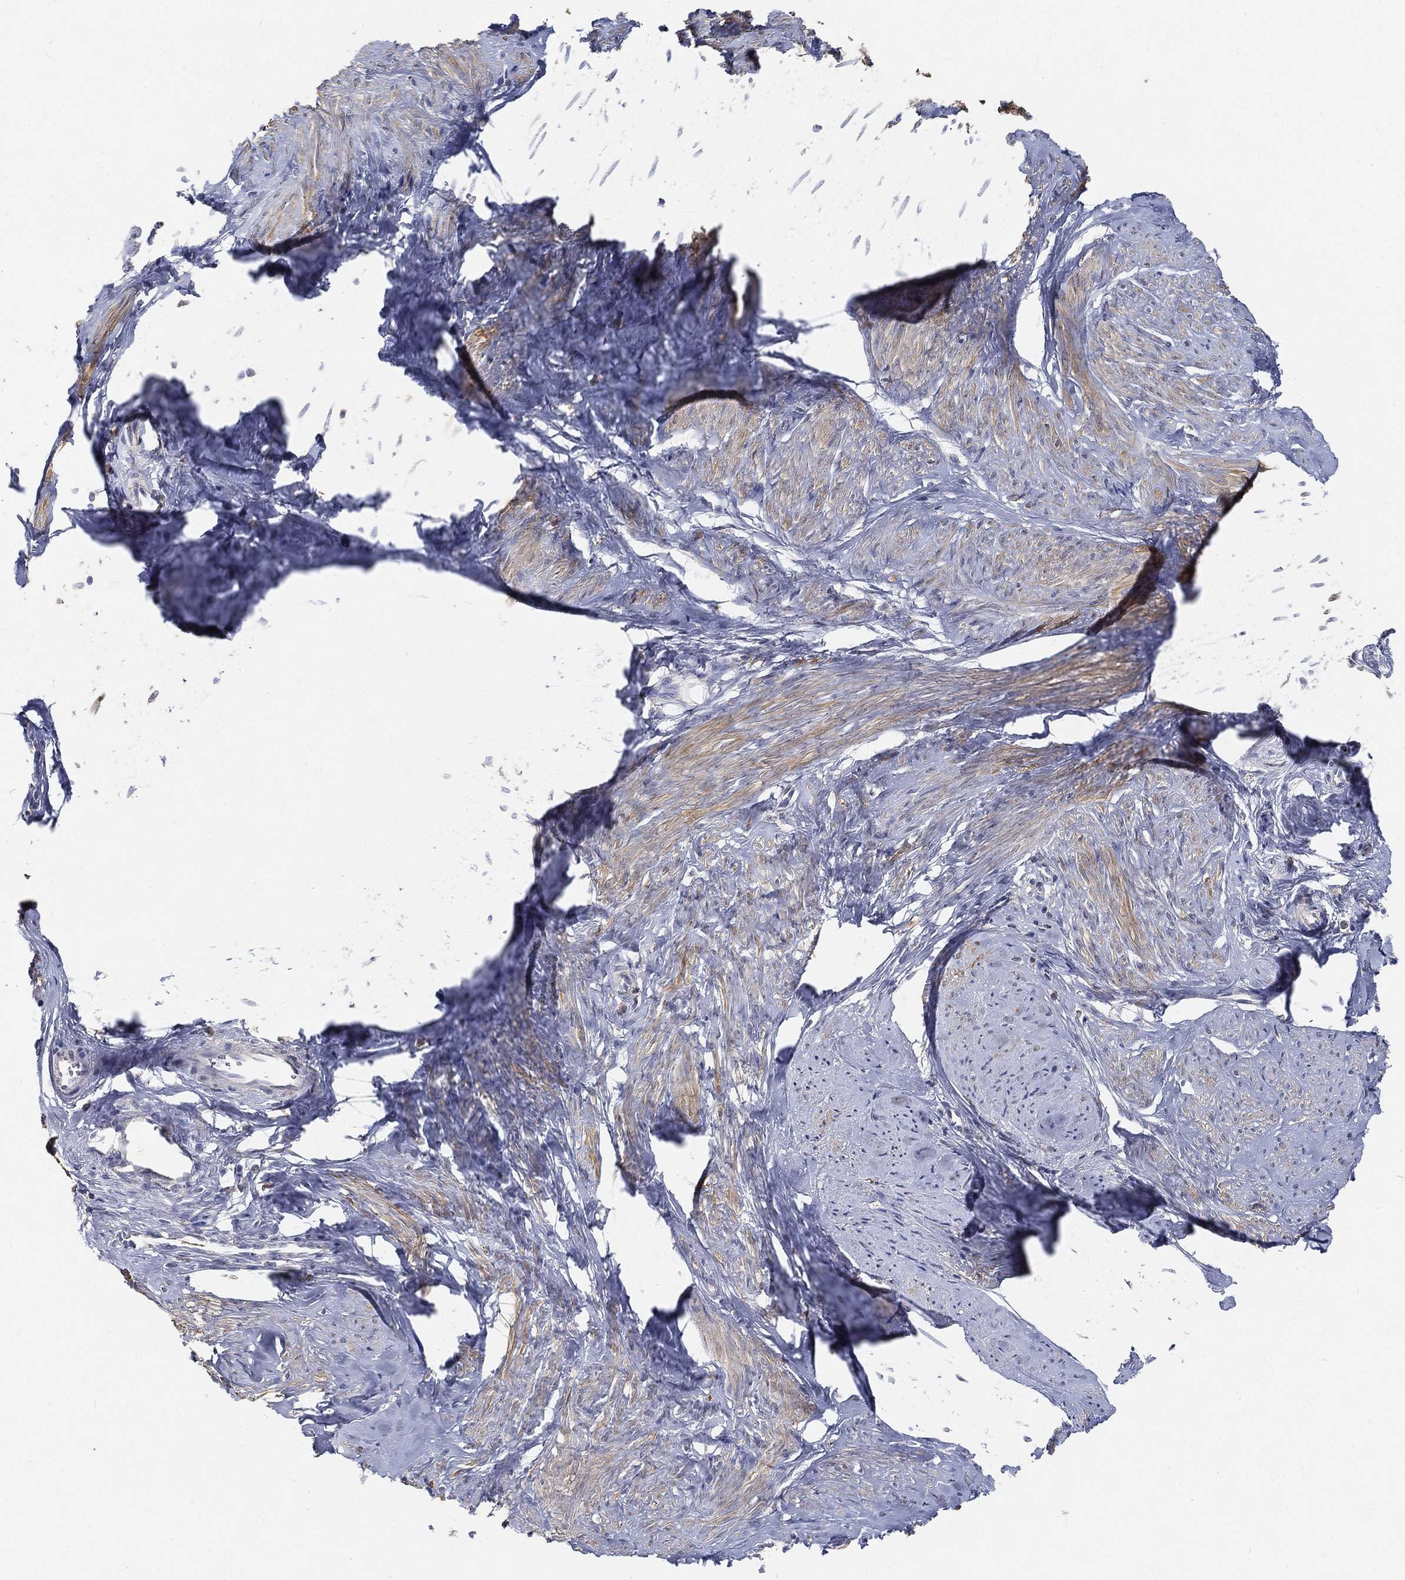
{"staining": {"intensity": "moderate", "quantity": "<25%", "location": "cytoplasmic/membranous"}, "tissue": "smooth muscle", "cell_type": "Smooth muscle cells", "image_type": "normal", "snomed": [{"axis": "morphology", "description": "Normal tissue, NOS"}, {"axis": "topography", "description": "Smooth muscle"}], "caption": "IHC of benign smooth muscle reveals low levels of moderate cytoplasmic/membranous expression in about <25% of smooth muscle cells. Nuclei are stained in blue.", "gene": "CTSL", "patient": {"sex": "female", "age": 48}}